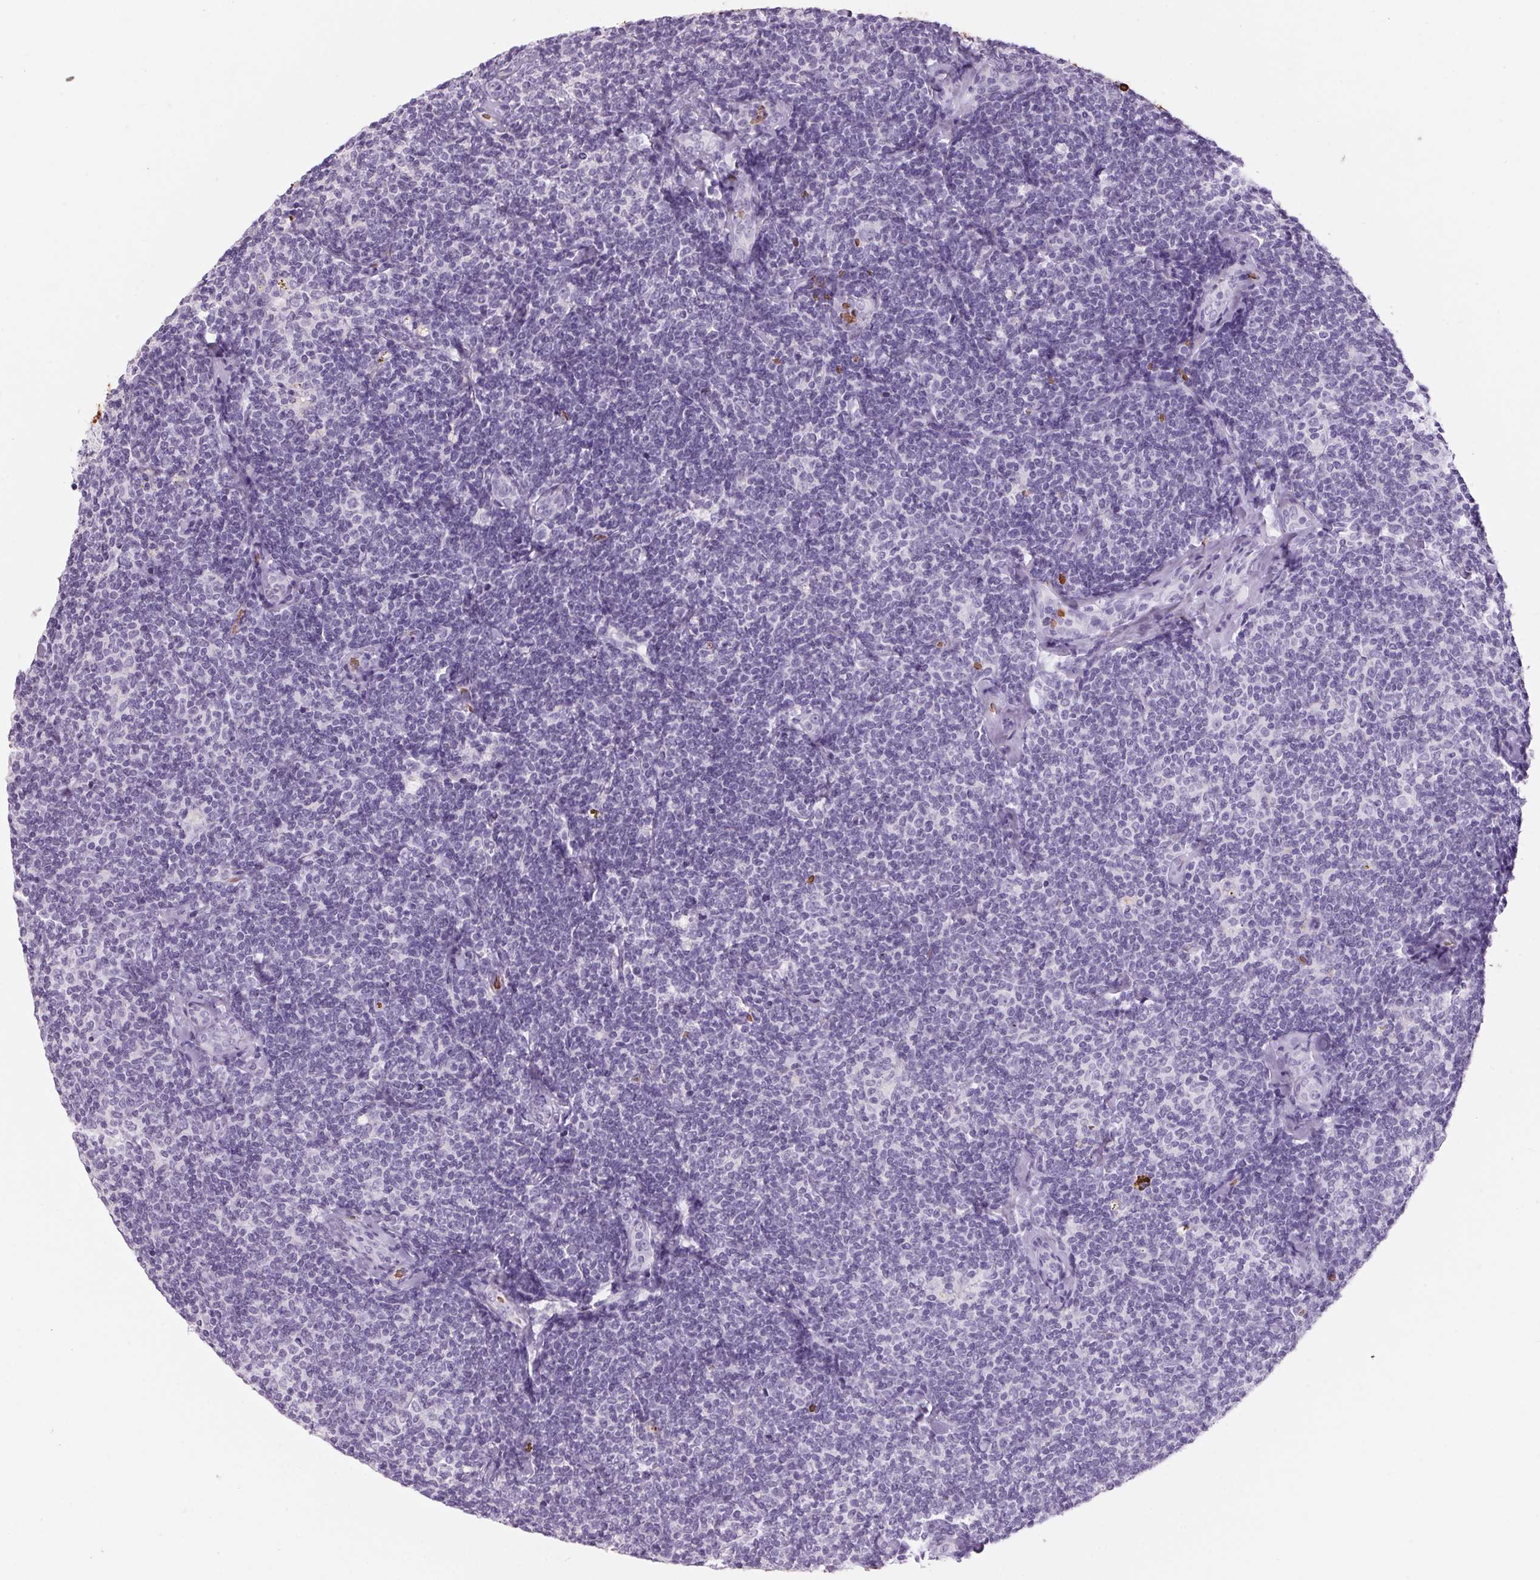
{"staining": {"intensity": "negative", "quantity": "none", "location": "none"}, "tissue": "lymphoma", "cell_type": "Tumor cells", "image_type": "cancer", "snomed": [{"axis": "morphology", "description": "Malignant lymphoma, non-Hodgkin's type, Low grade"}, {"axis": "topography", "description": "Lymph node"}], "caption": "Malignant lymphoma, non-Hodgkin's type (low-grade) was stained to show a protein in brown. There is no significant positivity in tumor cells.", "gene": "HBQ1", "patient": {"sex": "female", "age": 56}}